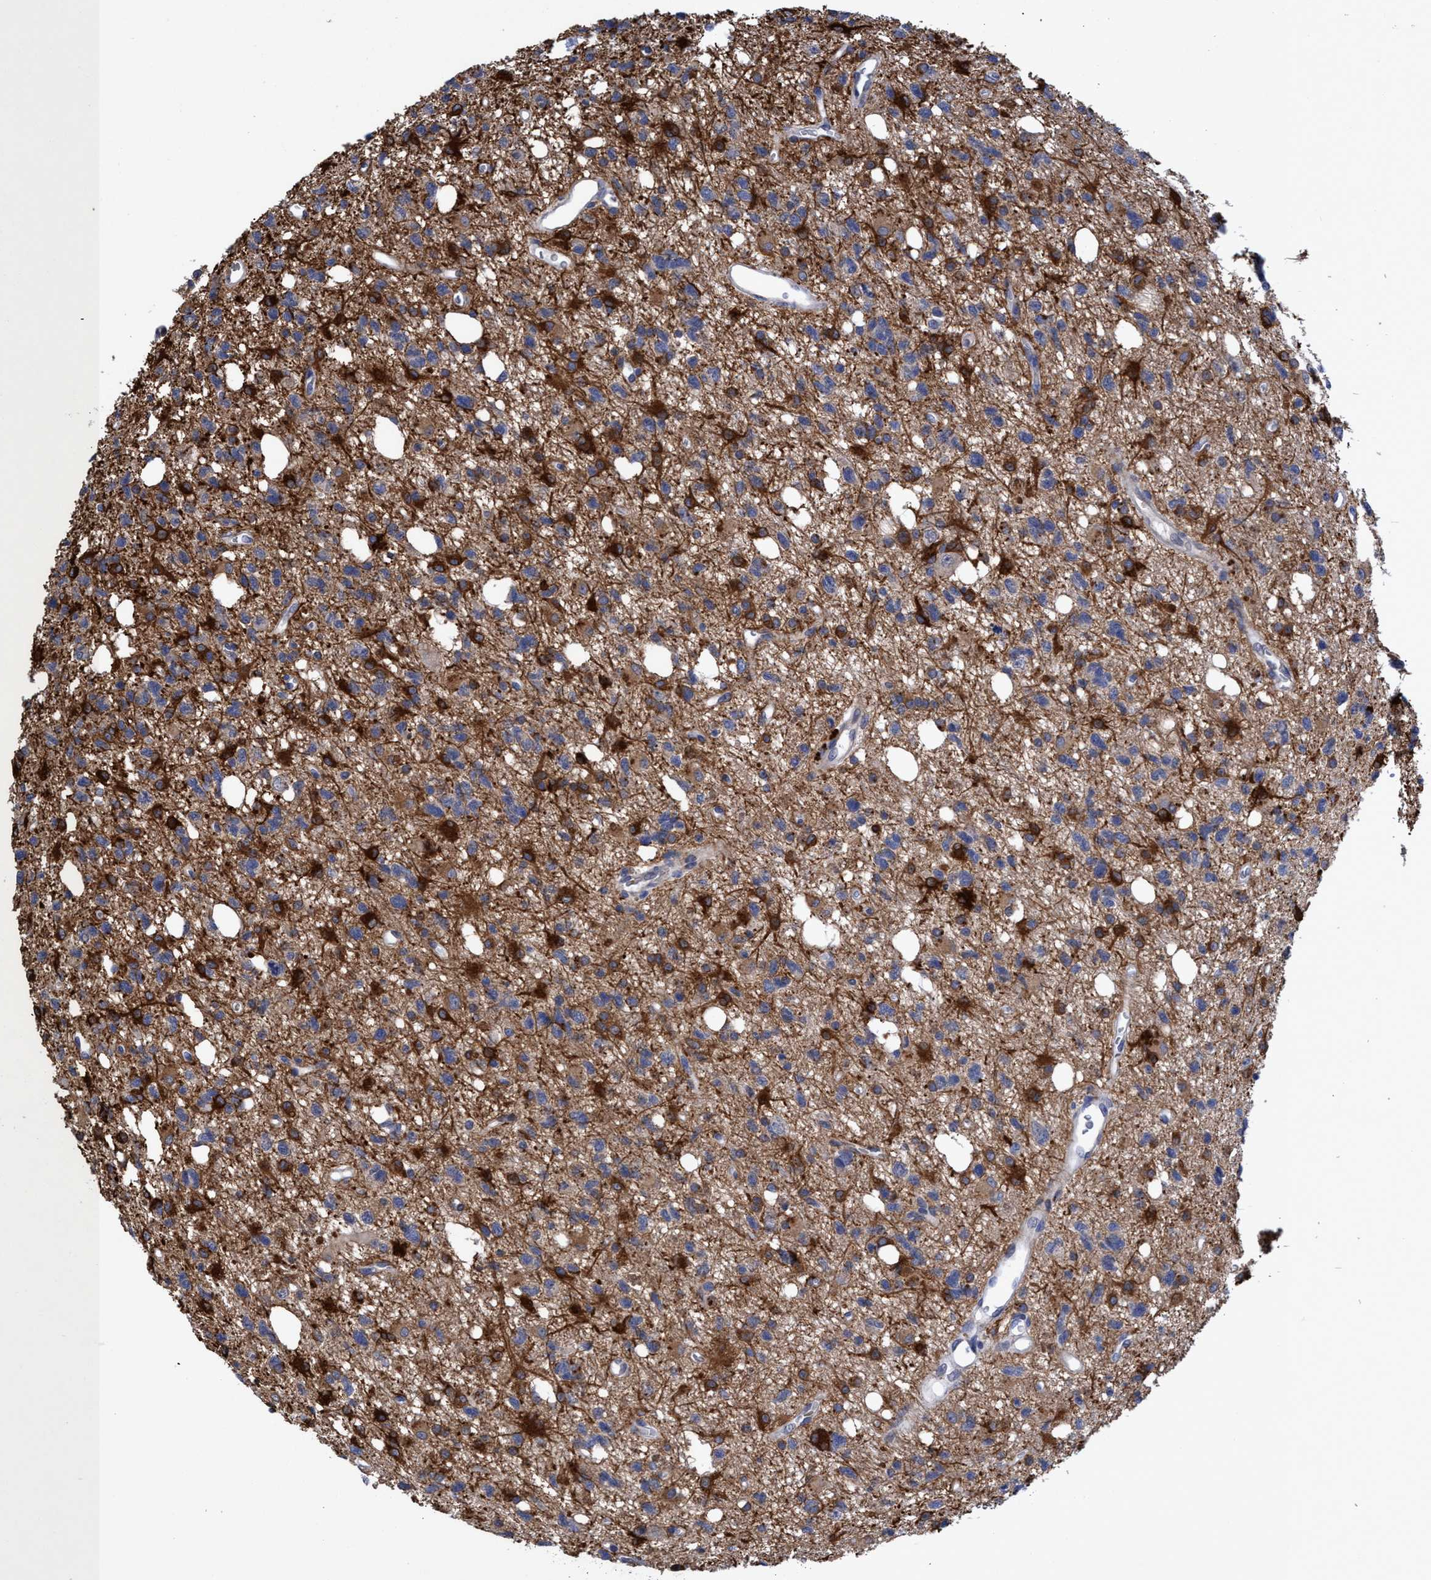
{"staining": {"intensity": "strong", "quantity": "25%-75%", "location": "cytoplasmic/membranous"}, "tissue": "glioma", "cell_type": "Tumor cells", "image_type": "cancer", "snomed": [{"axis": "morphology", "description": "Glioma, malignant, High grade"}, {"axis": "topography", "description": "Brain"}], "caption": "Tumor cells demonstrate high levels of strong cytoplasmic/membranous expression in approximately 25%-75% of cells in glioma.", "gene": "SEMA4D", "patient": {"sex": "female", "age": 62}}